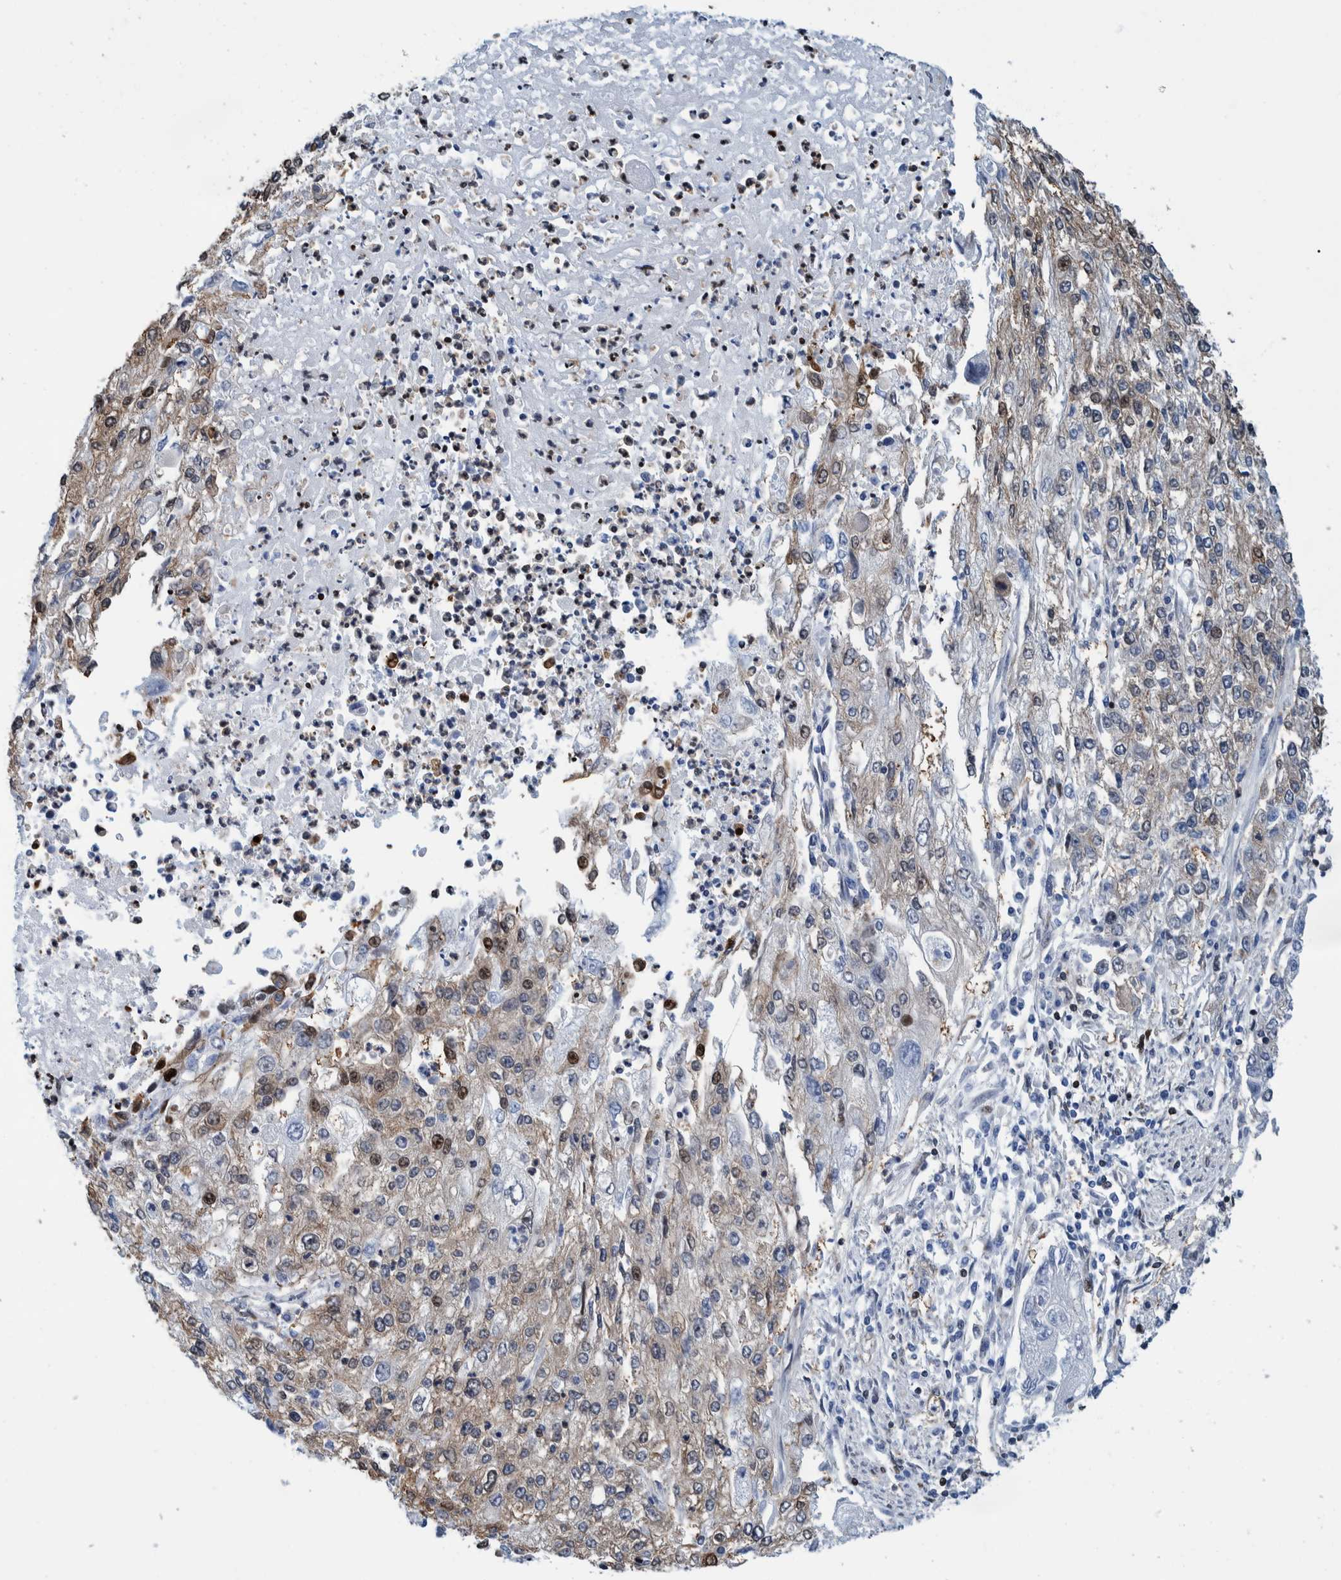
{"staining": {"intensity": "weak", "quantity": "25%-75%", "location": "cytoplasmic/membranous,nuclear"}, "tissue": "endometrial cancer", "cell_type": "Tumor cells", "image_type": "cancer", "snomed": [{"axis": "morphology", "description": "Adenocarcinoma, NOS"}, {"axis": "topography", "description": "Endometrium"}], "caption": "The histopathology image reveals immunohistochemical staining of endometrial cancer (adenocarcinoma). There is weak cytoplasmic/membranous and nuclear staining is present in about 25%-75% of tumor cells. The staining was performed using DAB (3,3'-diaminobenzidine), with brown indicating positive protein expression. Nuclei are stained blue with hematoxylin.", "gene": "HEATR9", "patient": {"sex": "female", "age": 49}}